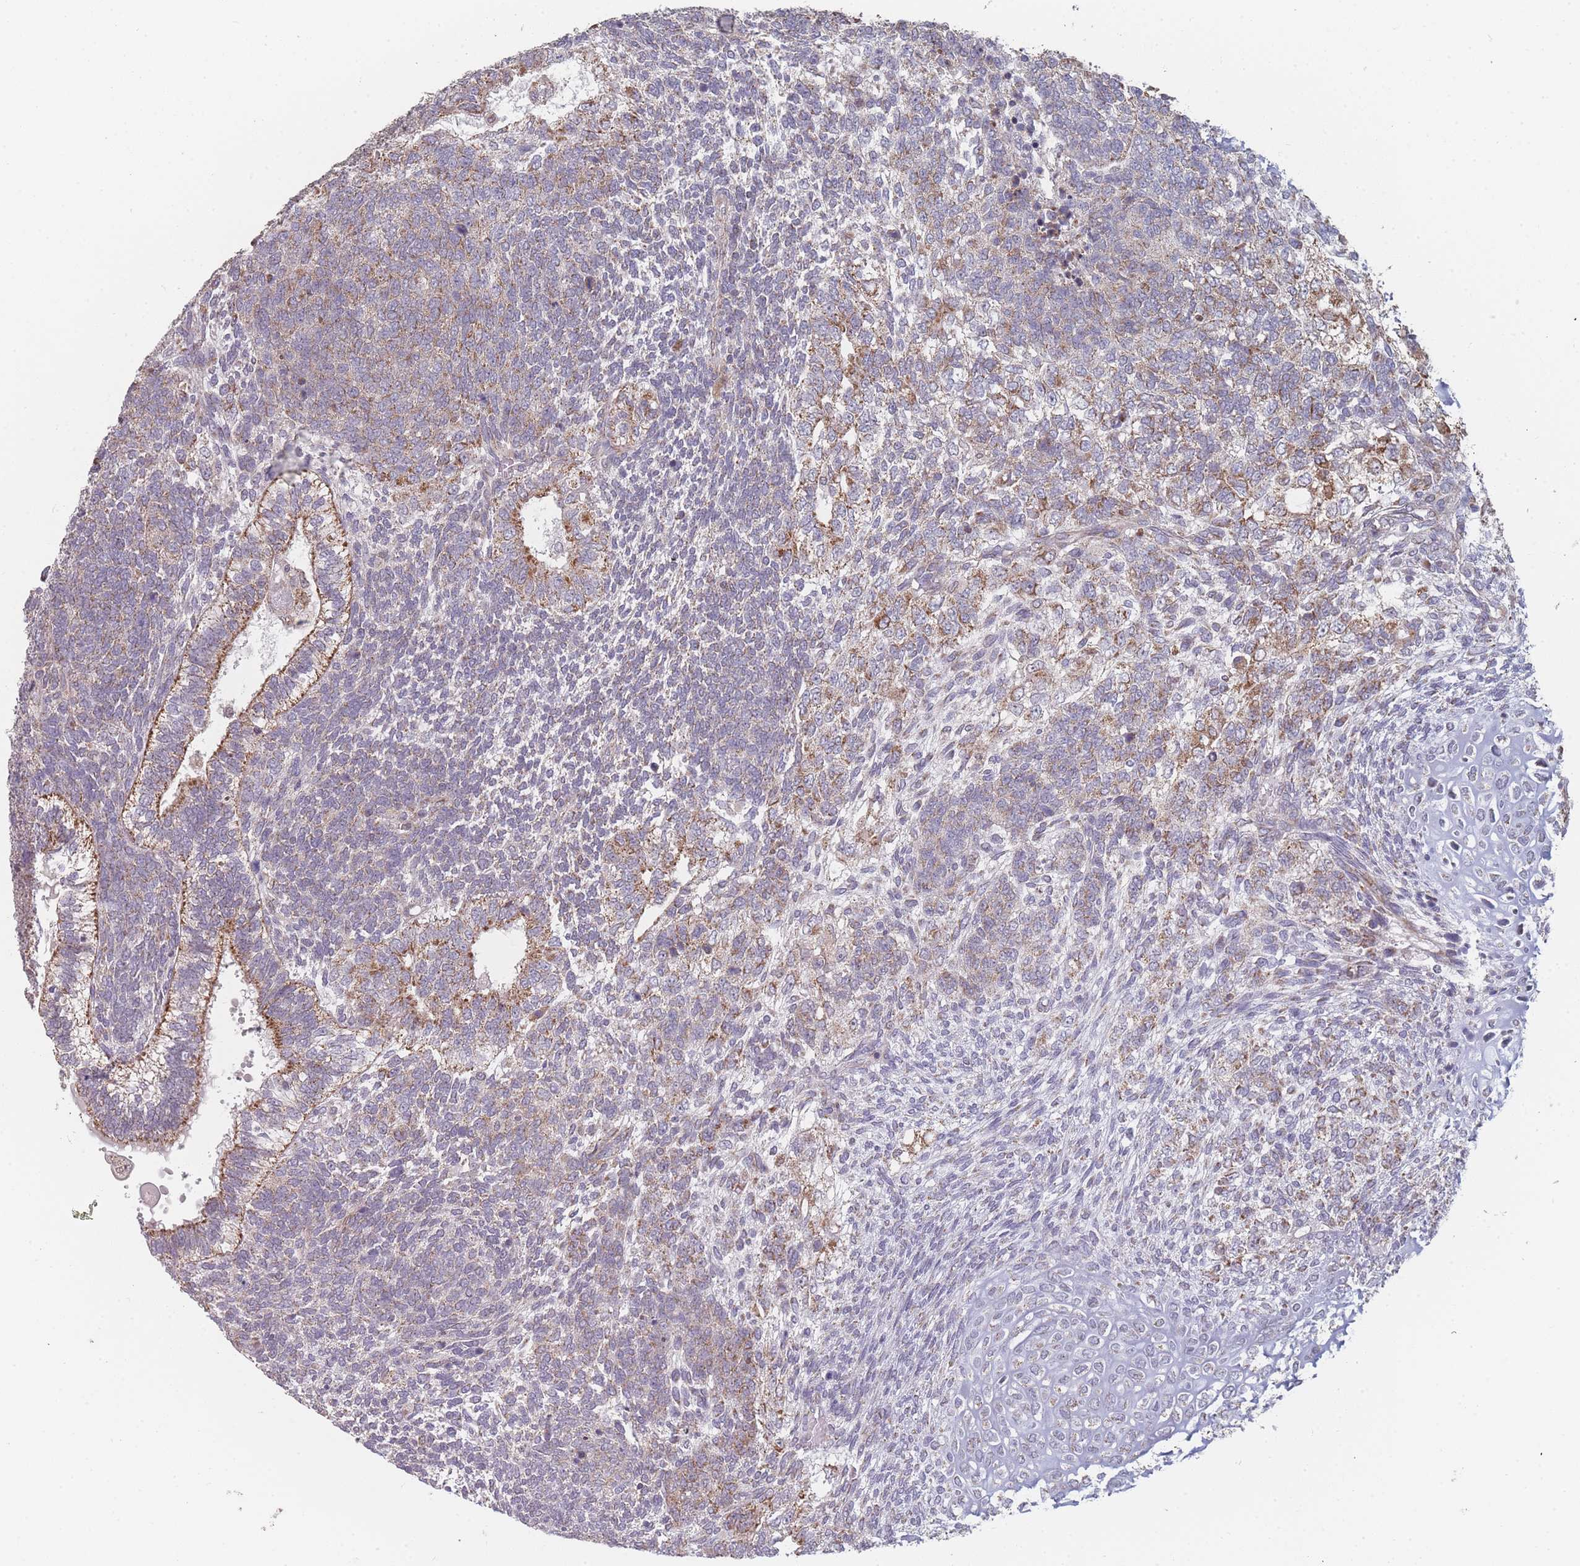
{"staining": {"intensity": "moderate", "quantity": ">75%", "location": "cytoplasmic/membranous"}, "tissue": "testis cancer", "cell_type": "Tumor cells", "image_type": "cancer", "snomed": [{"axis": "morphology", "description": "Carcinoma, Embryonal, NOS"}, {"axis": "topography", "description": "Testis"}], "caption": "Testis embryonal carcinoma tissue reveals moderate cytoplasmic/membranous staining in about >75% of tumor cells, visualized by immunohistochemistry. (Stains: DAB (3,3'-diaminobenzidine) in brown, nuclei in blue, Microscopy: brightfield microscopy at high magnification).", "gene": "PSMB3", "patient": {"sex": "male", "age": 23}}